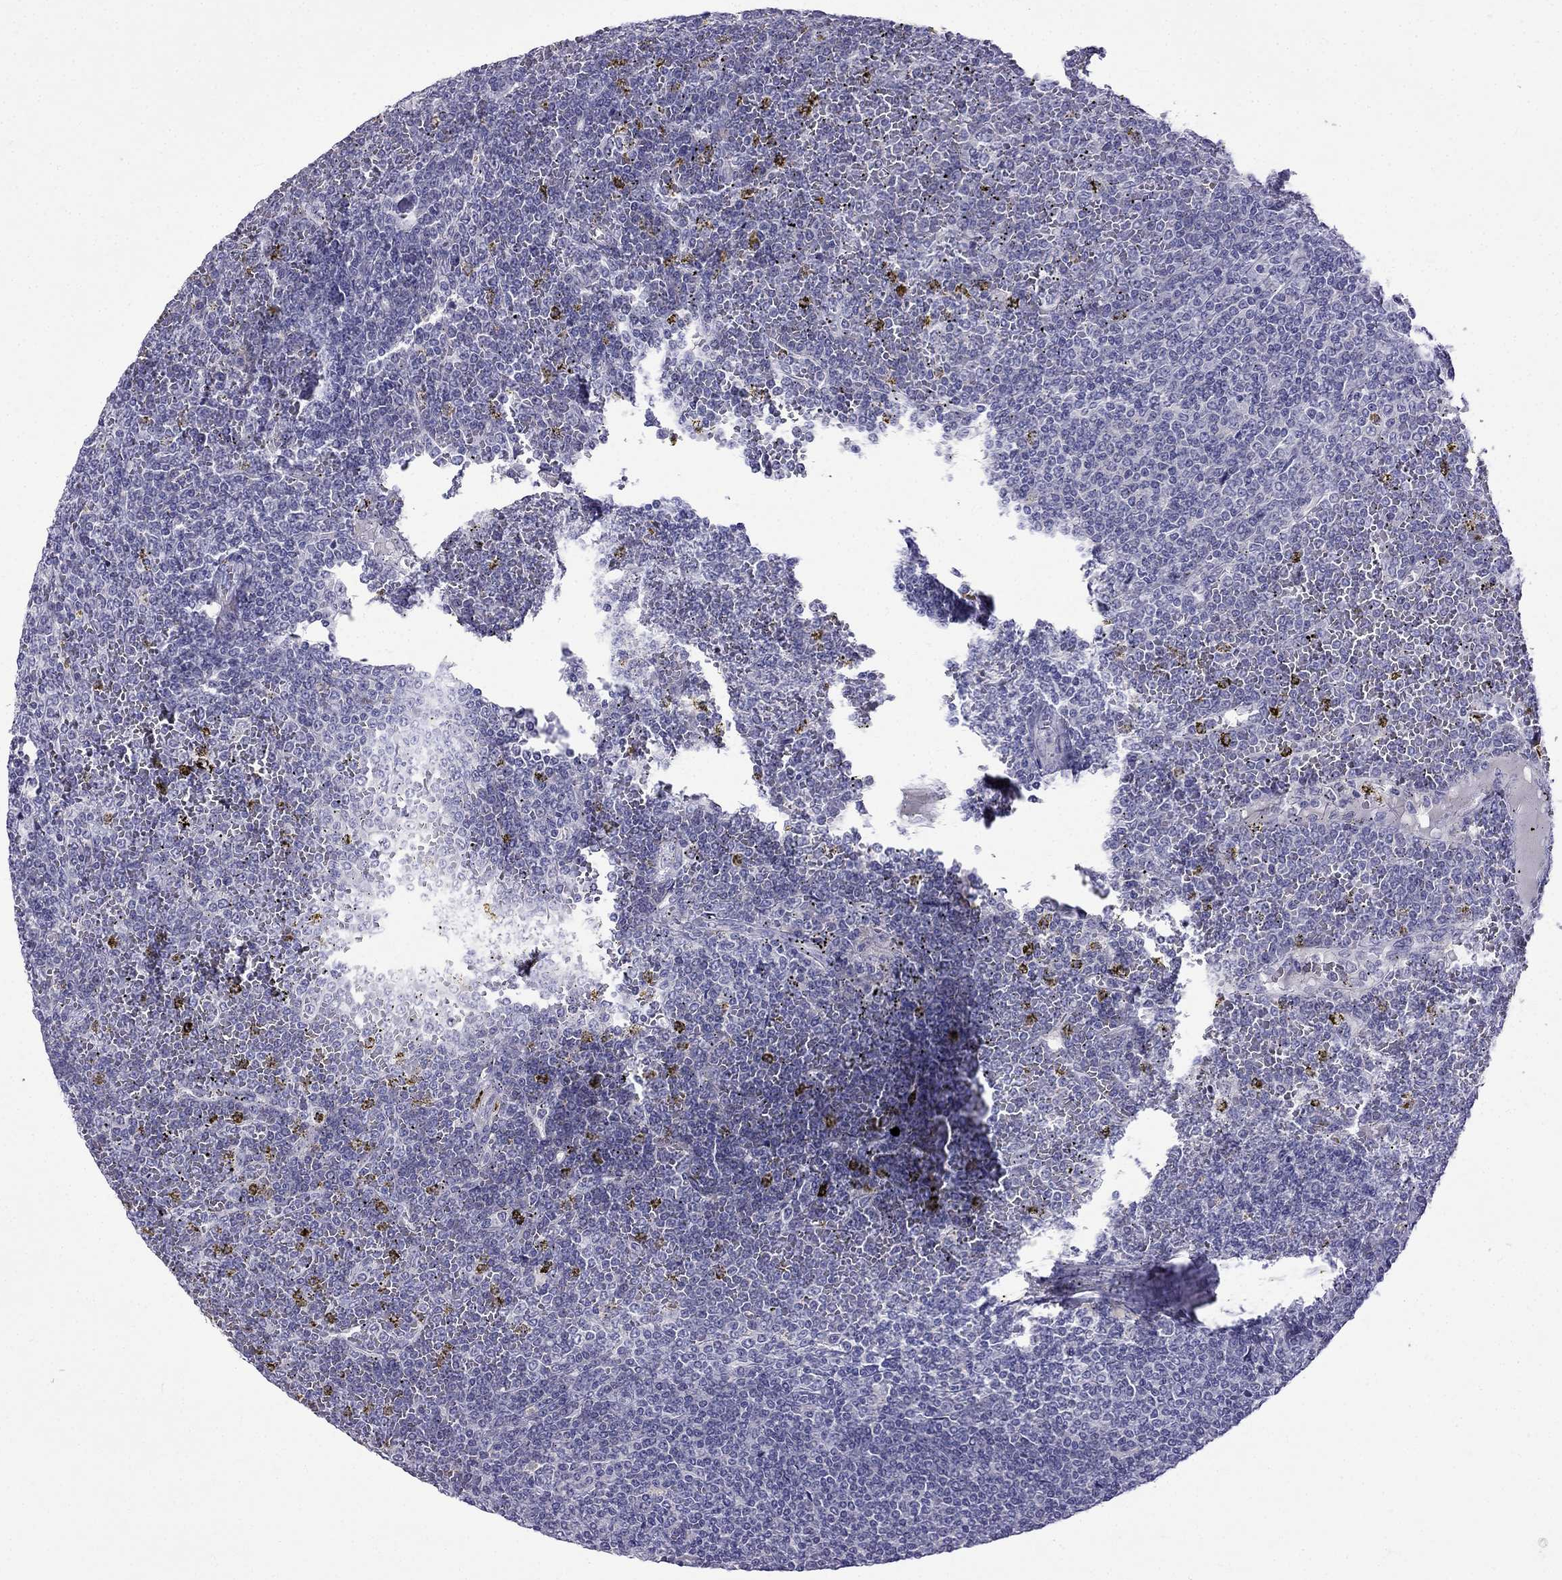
{"staining": {"intensity": "negative", "quantity": "none", "location": "none"}, "tissue": "lymphoma", "cell_type": "Tumor cells", "image_type": "cancer", "snomed": [{"axis": "morphology", "description": "Malignant lymphoma, non-Hodgkin's type, Low grade"}, {"axis": "topography", "description": "Spleen"}], "caption": "Immunohistochemical staining of lymphoma exhibits no significant positivity in tumor cells.", "gene": "PATE1", "patient": {"sex": "female", "age": 19}}